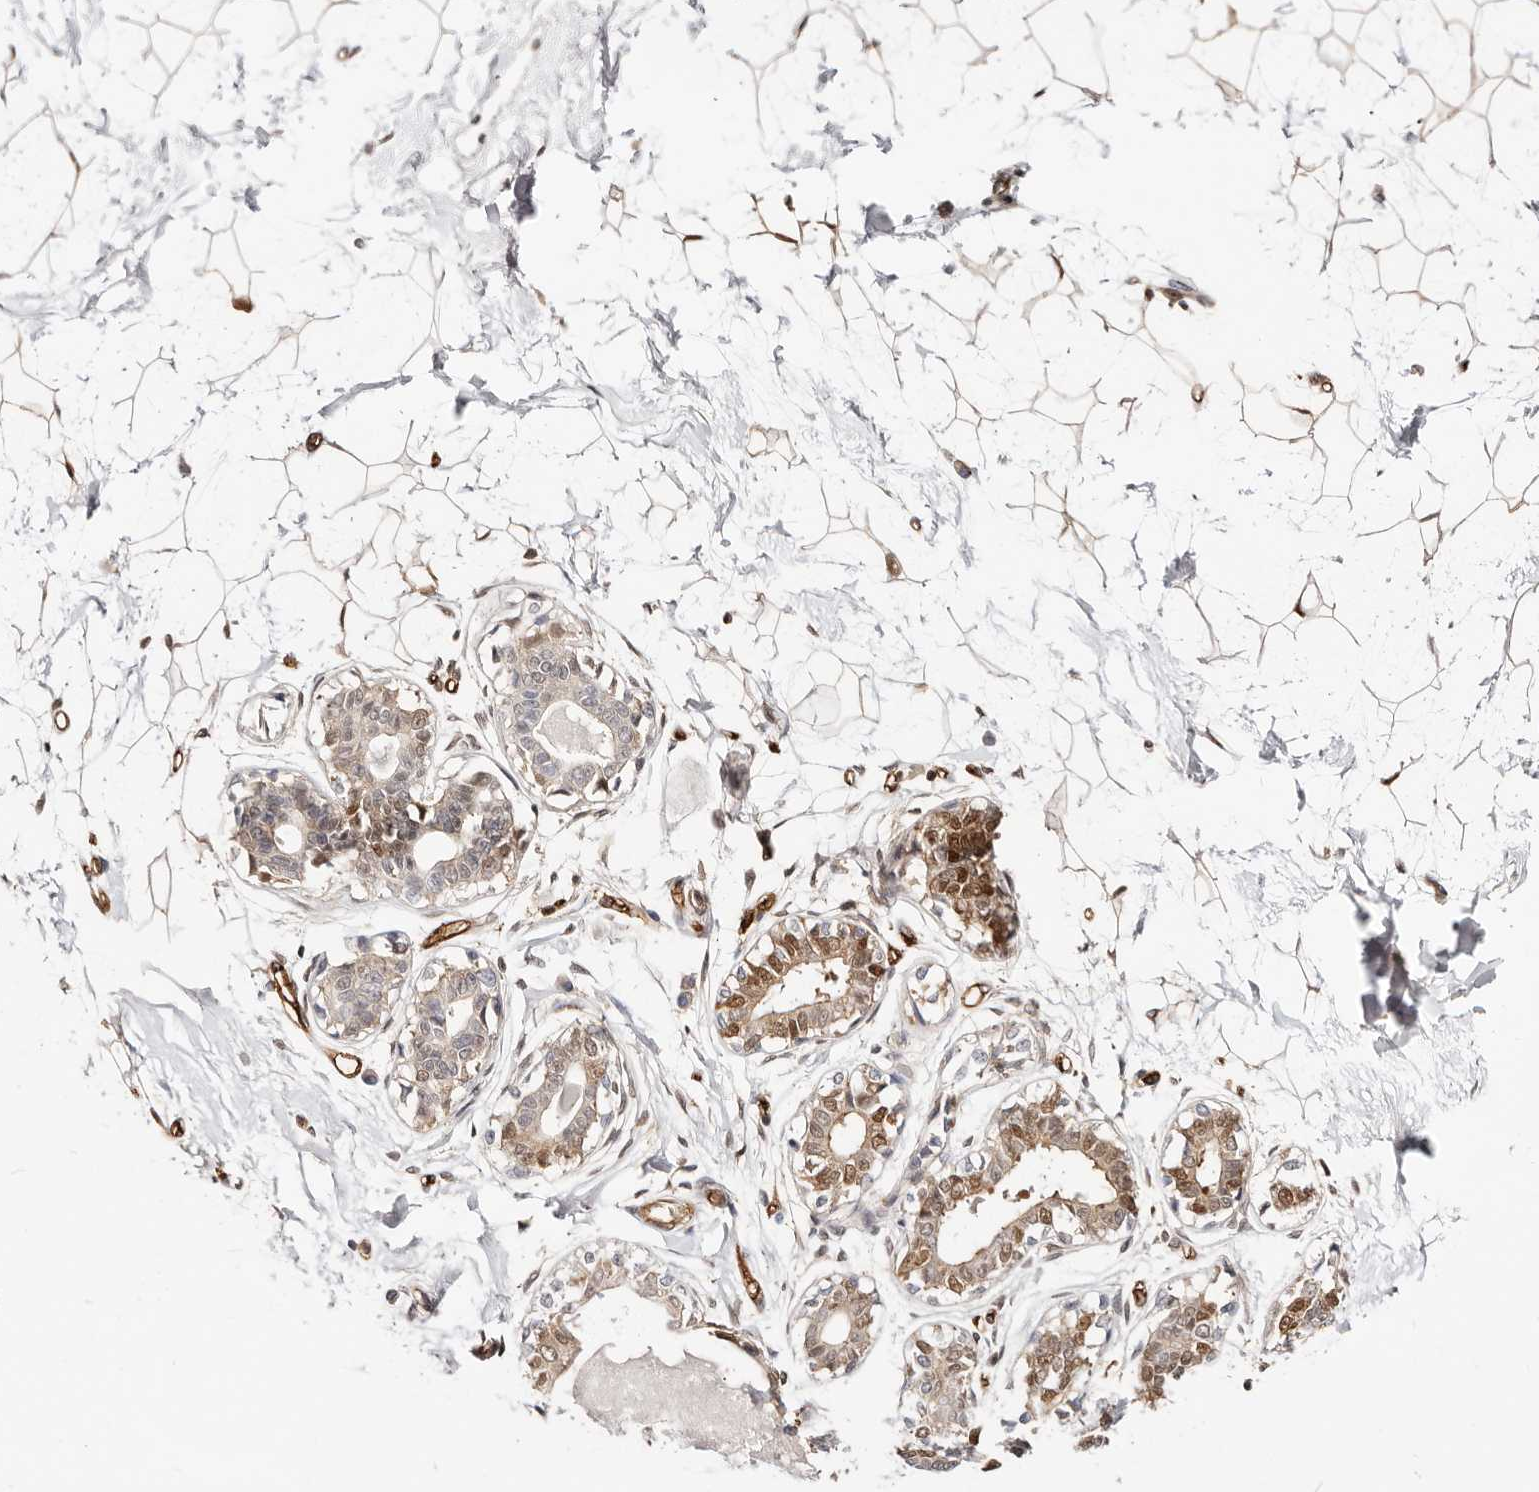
{"staining": {"intensity": "weak", "quantity": ">75%", "location": "cytoplasmic/membranous"}, "tissue": "breast", "cell_type": "Adipocytes", "image_type": "normal", "snomed": [{"axis": "morphology", "description": "Normal tissue, NOS"}, {"axis": "topography", "description": "Breast"}], "caption": "The micrograph demonstrates immunohistochemical staining of unremarkable breast. There is weak cytoplasmic/membranous expression is present in approximately >75% of adipocytes.", "gene": "STAT5A", "patient": {"sex": "female", "age": 45}}